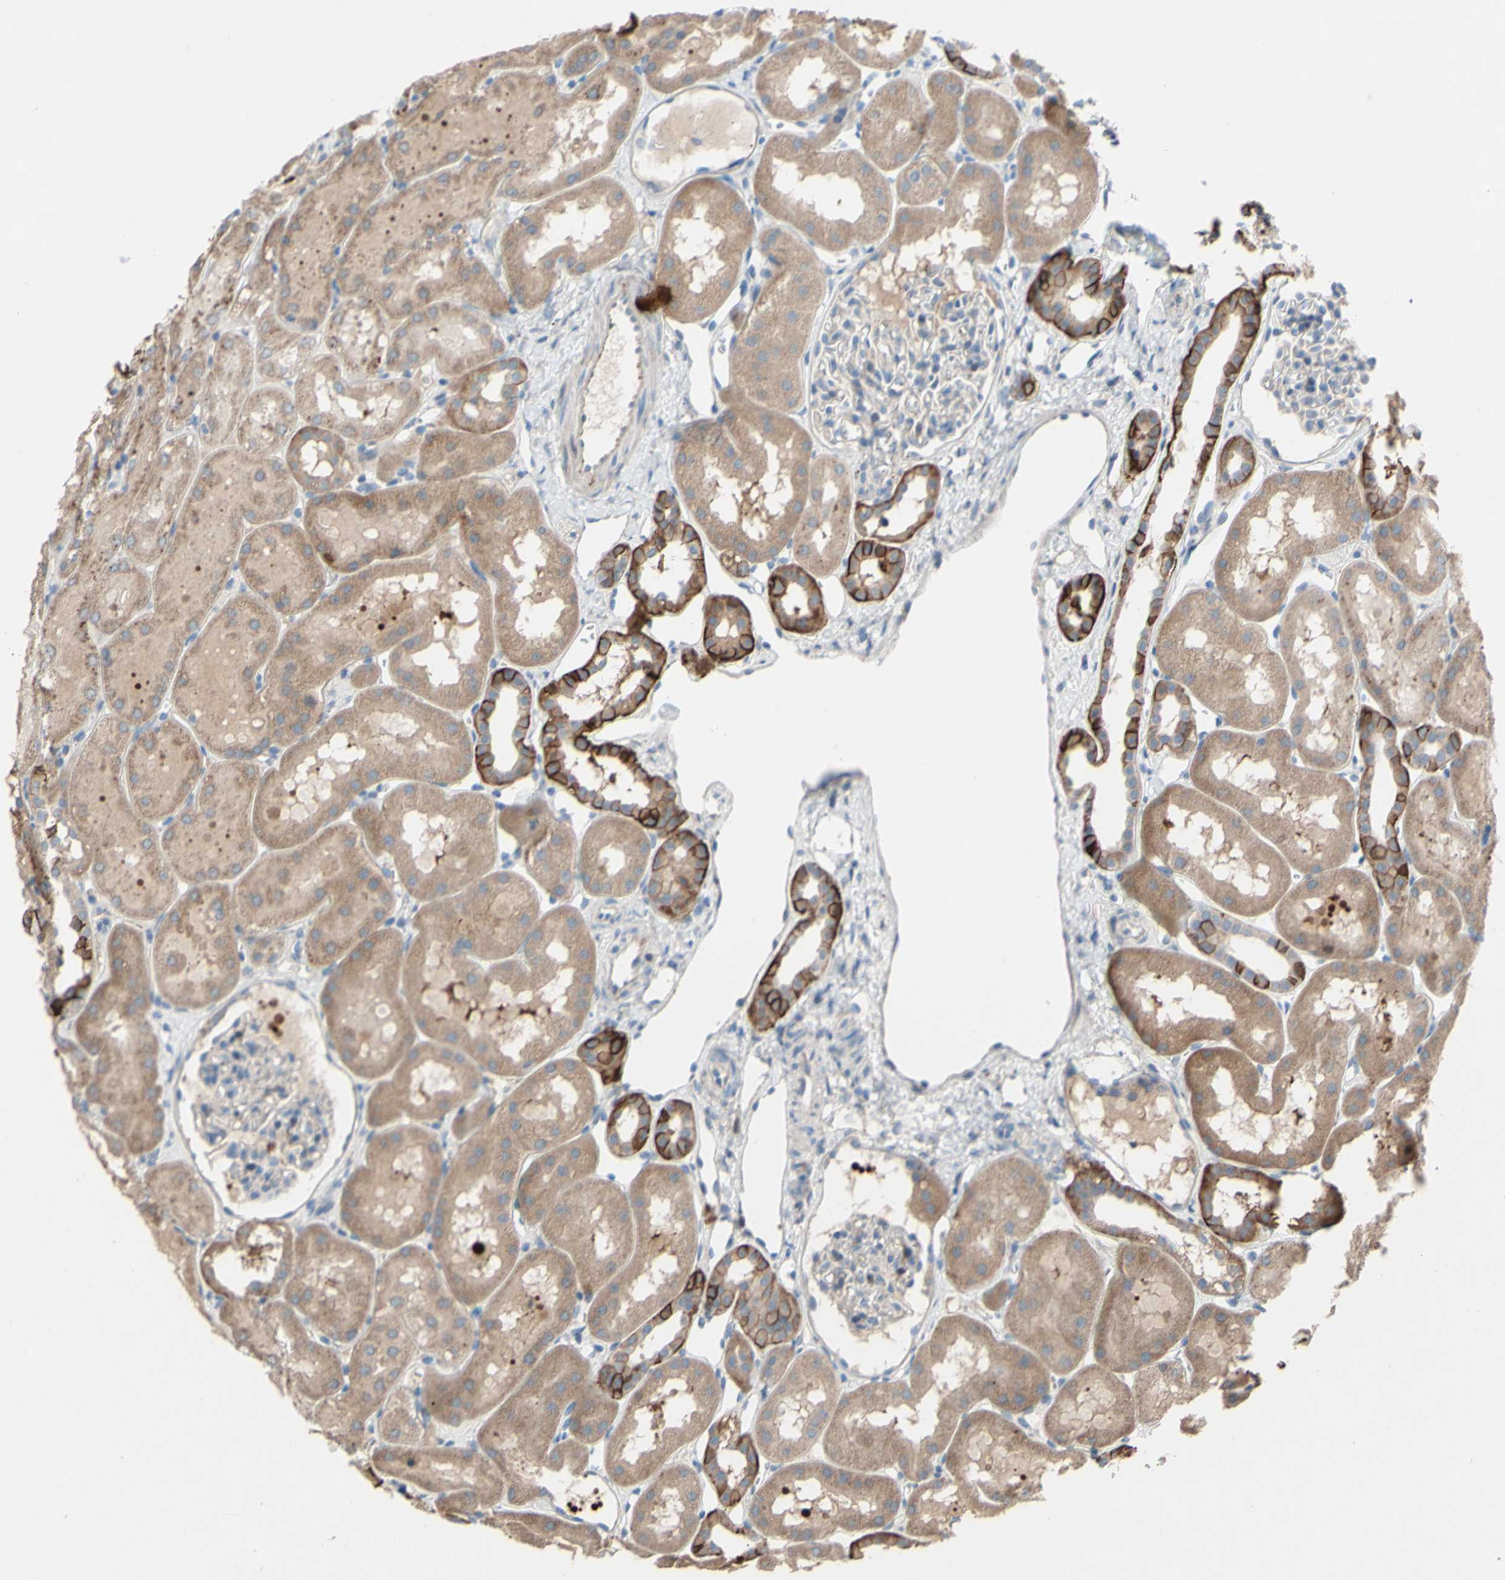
{"staining": {"intensity": "weak", "quantity": "<25%", "location": "cytoplasmic/membranous"}, "tissue": "kidney", "cell_type": "Cells in glomeruli", "image_type": "normal", "snomed": [{"axis": "morphology", "description": "Normal tissue, NOS"}, {"axis": "topography", "description": "Kidney"}, {"axis": "topography", "description": "Urinary bladder"}], "caption": "This is an immunohistochemistry (IHC) histopathology image of benign human kidney. There is no staining in cells in glomeruli.", "gene": "CDCP1", "patient": {"sex": "male", "age": 16}}